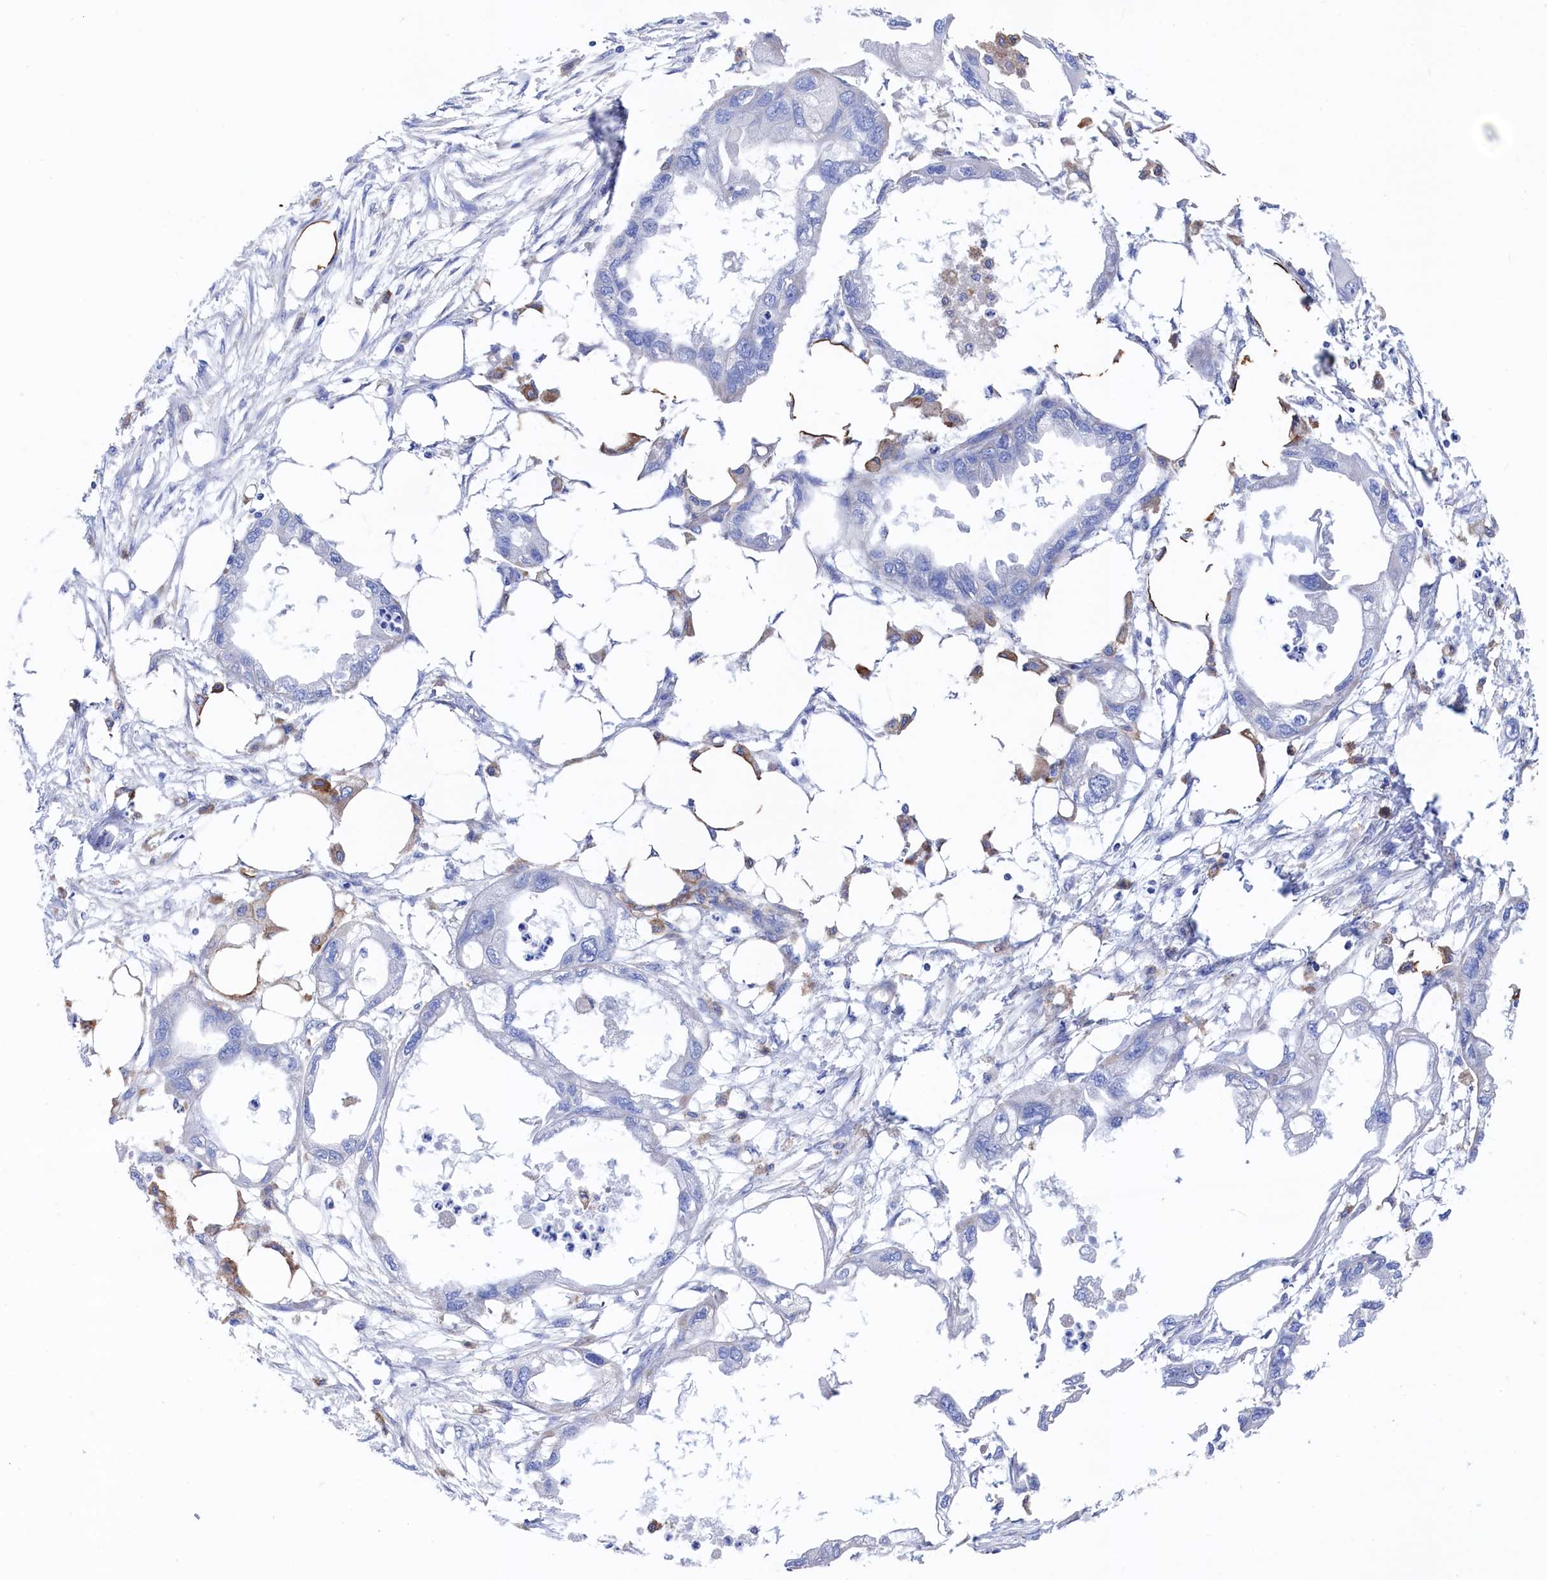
{"staining": {"intensity": "negative", "quantity": "none", "location": "none"}, "tissue": "endometrial cancer", "cell_type": "Tumor cells", "image_type": "cancer", "snomed": [{"axis": "morphology", "description": "Adenocarcinoma, NOS"}, {"axis": "morphology", "description": "Adenocarcinoma, metastatic, NOS"}, {"axis": "topography", "description": "Adipose tissue"}, {"axis": "topography", "description": "Endometrium"}], "caption": "Immunohistochemistry (IHC) photomicrograph of endometrial cancer (metastatic adenocarcinoma) stained for a protein (brown), which reveals no staining in tumor cells. (DAB (3,3'-diaminobenzidine) immunohistochemistry (IHC), high magnification).", "gene": "C12orf73", "patient": {"sex": "female", "age": 67}}